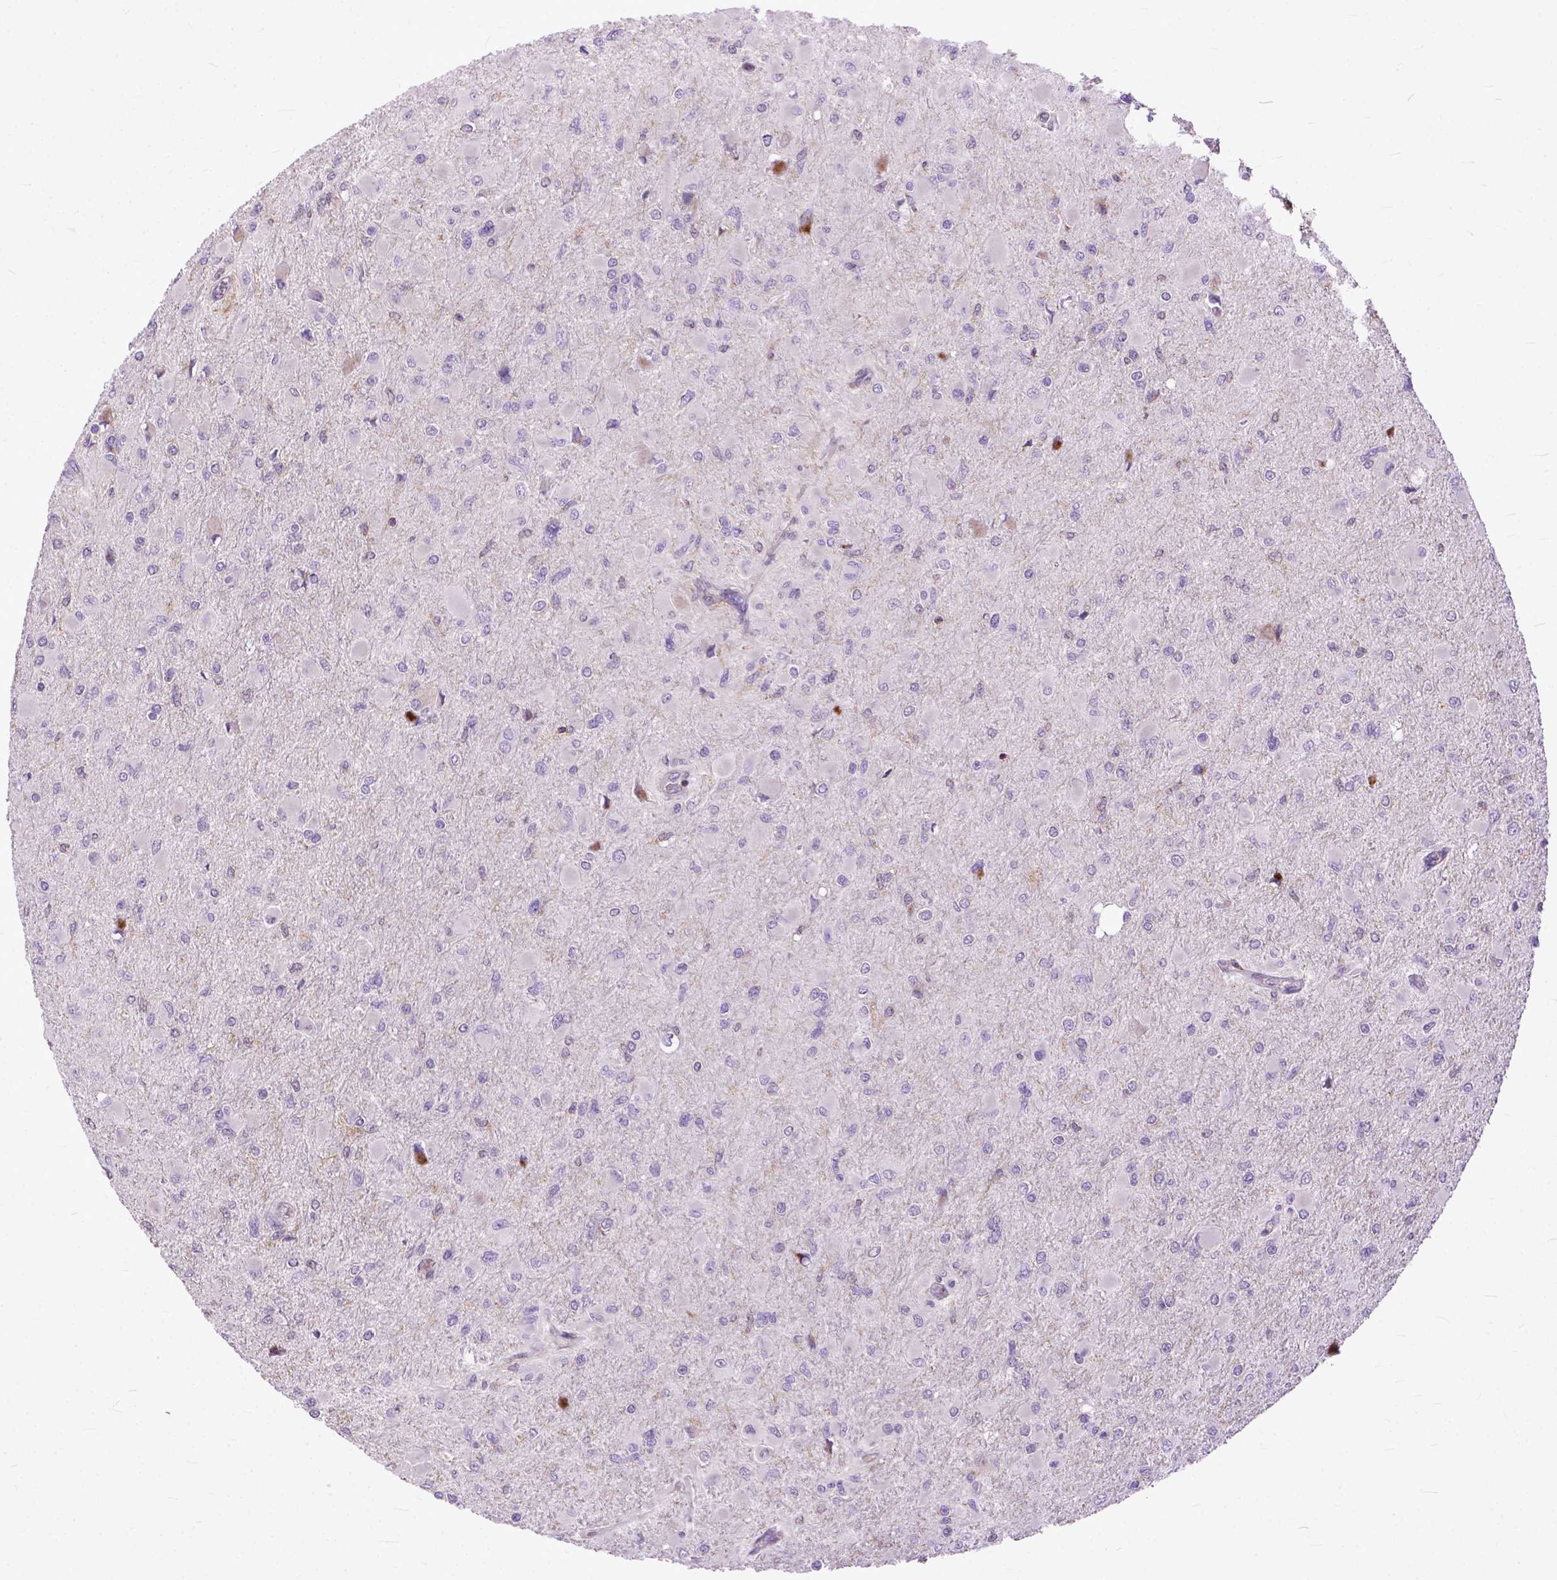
{"staining": {"intensity": "negative", "quantity": "none", "location": "none"}, "tissue": "glioma", "cell_type": "Tumor cells", "image_type": "cancer", "snomed": [{"axis": "morphology", "description": "Glioma, malignant, High grade"}, {"axis": "topography", "description": "Cerebral cortex"}], "caption": "Tumor cells show no significant expression in glioma.", "gene": "NAMPT", "patient": {"sex": "female", "age": 36}}